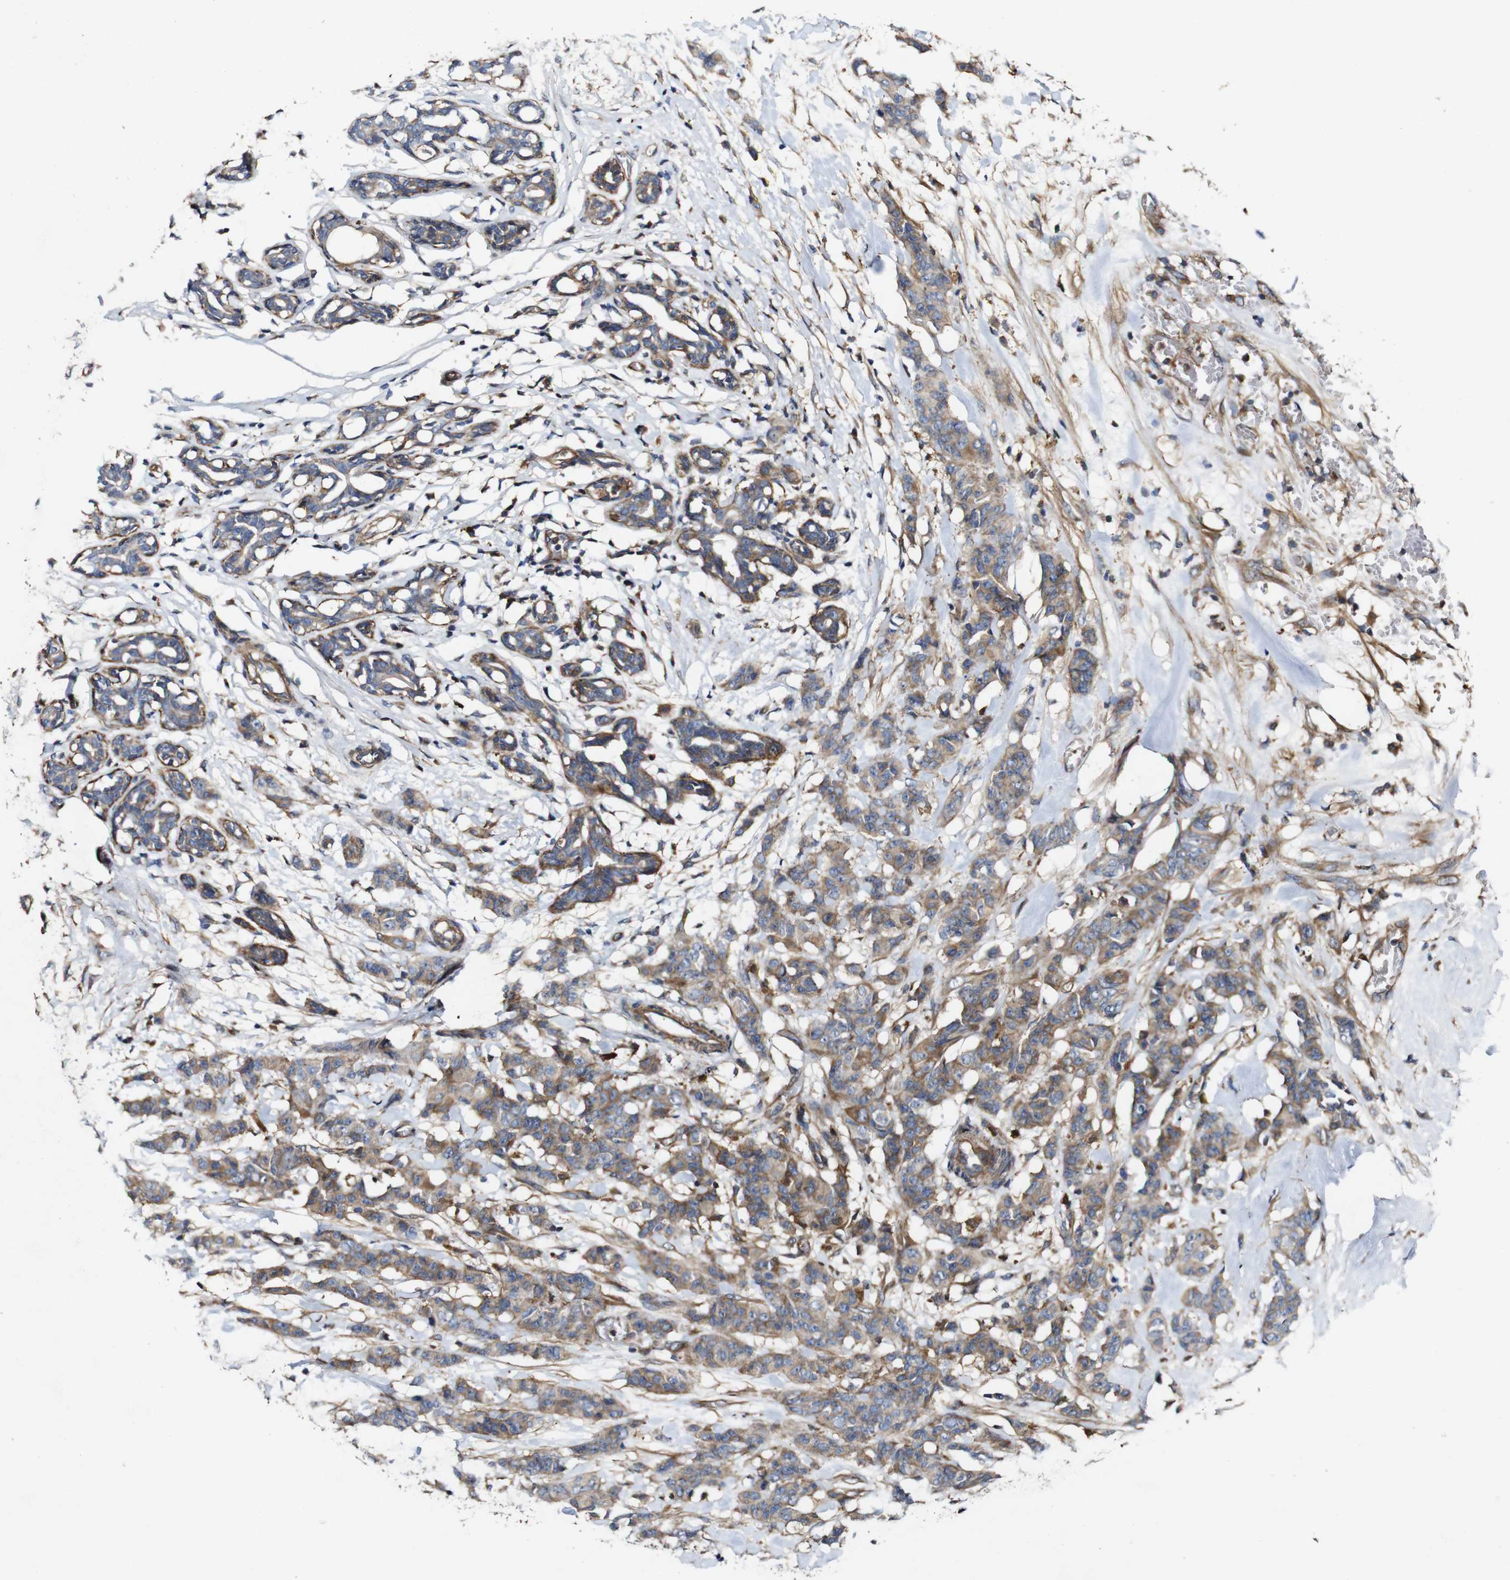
{"staining": {"intensity": "moderate", "quantity": ">75%", "location": "cytoplasmic/membranous"}, "tissue": "breast cancer", "cell_type": "Tumor cells", "image_type": "cancer", "snomed": [{"axis": "morphology", "description": "Normal tissue, NOS"}, {"axis": "morphology", "description": "Duct carcinoma"}, {"axis": "topography", "description": "Breast"}], "caption": "Approximately >75% of tumor cells in human invasive ductal carcinoma (breast) show moderate cytoplasmic/membranous protein positivity as visualized by brown immunohistochemical staining.", "gene": "GSDME", "patient": {"sex": "female", "age": 40}}